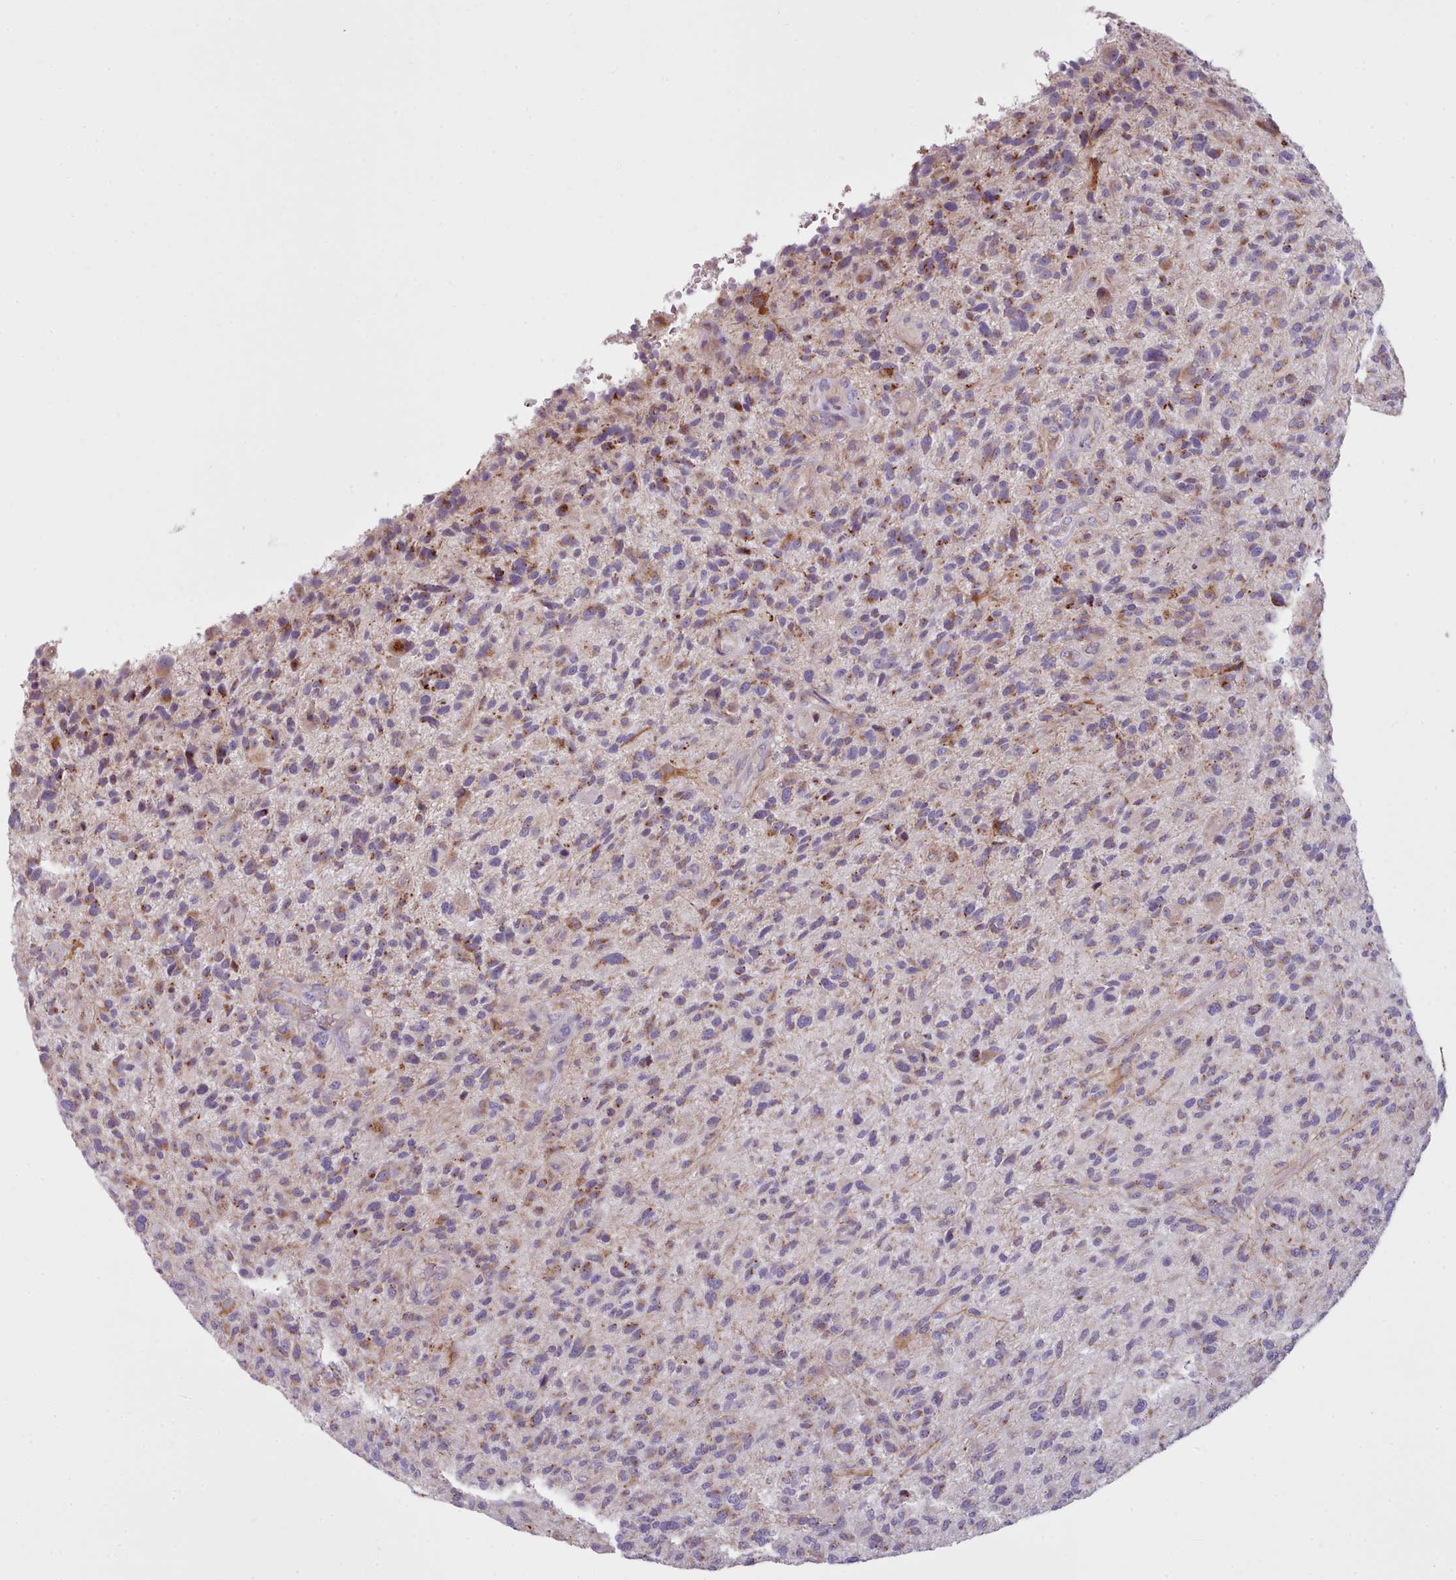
{"staining": {"intensity": "moderate", "quantity": "<25%", "location": "cytoplasmic/membranous"}, "tissue": "glioma", "cell_type": "Tumor cells", "image_type": "cancer", "snomed": [{"axis": "morphology", "description": "Glioma, malignant, High grade"}, {"axis": "topography", "description": "Brain"}], "caption": "IHC staining of glioma, which reveals low levels of moderate cytoplasmic/membranous staining in approximately <25% of tumor cells indicating moderate cytoplasmic/membranous protein staining. The staining was performed using DAB (3,3'-diaminobenzidine) (brown) for protein detection and nuclei were counterstained in hematoxylin (blue).", "gene": "SLC52A3", "patient": {"sex": "male", "age": 47}}